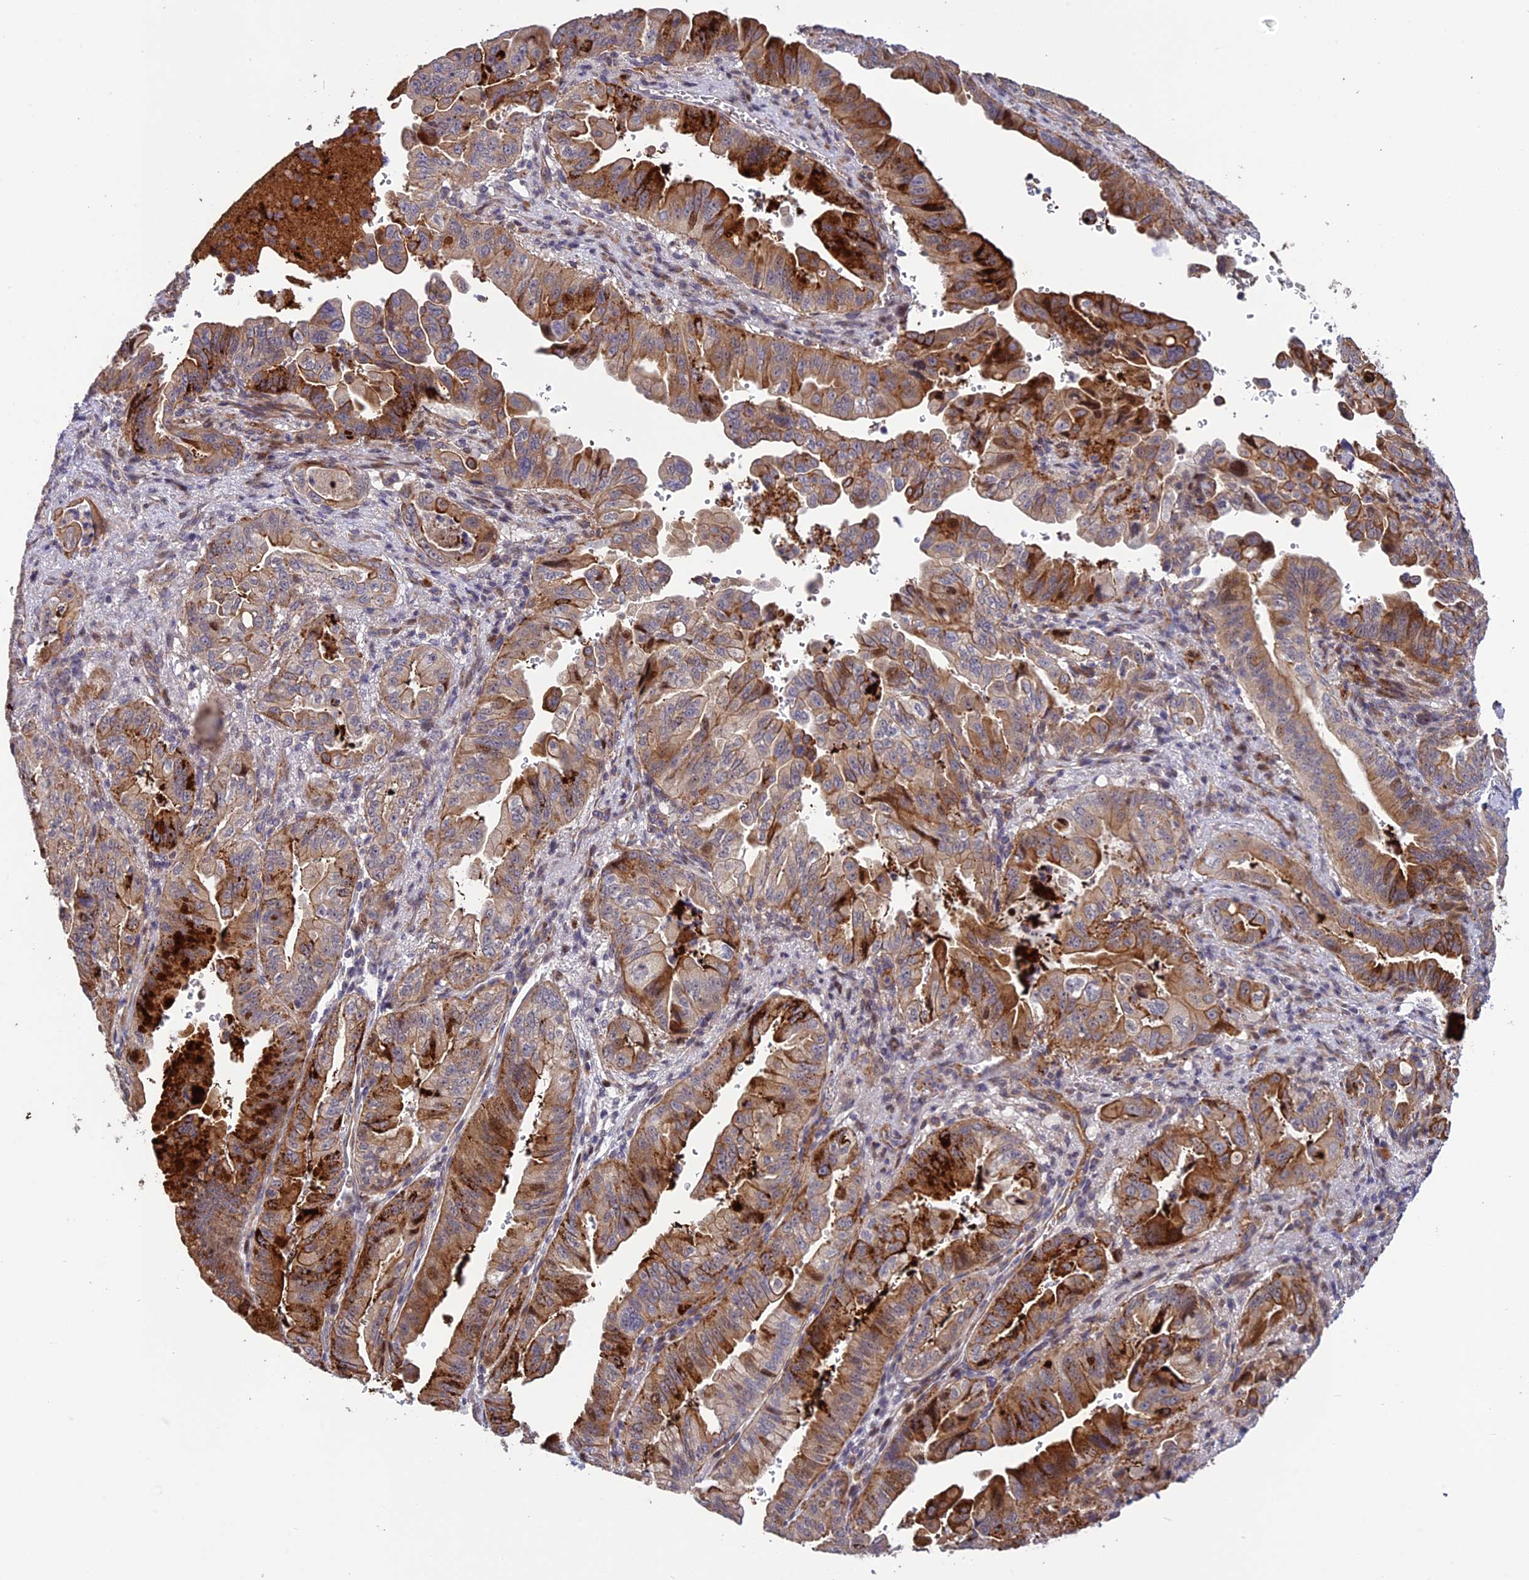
{"staining": {"intensity": "strong", "quantity": "25%-75%", "location": "cytoplasmic/membranous"}, "tissue": "pancreatic cancer", "cell_type": "Tumor cells", "image_type": "cancer", "snomed": [{"axis": "morphology", "description": "Adenocarcinoma, NOS"}, {"axis": "topography", "description": "Pancreas"}], "caption": "Protein staining of pancreatic cancer tissue reveals strong cytoplasmic/membranous expression in approximately 25%-75% of tumor cells.", "gene": "SPG21", "patient": {"sex": "male", "age": 70}}